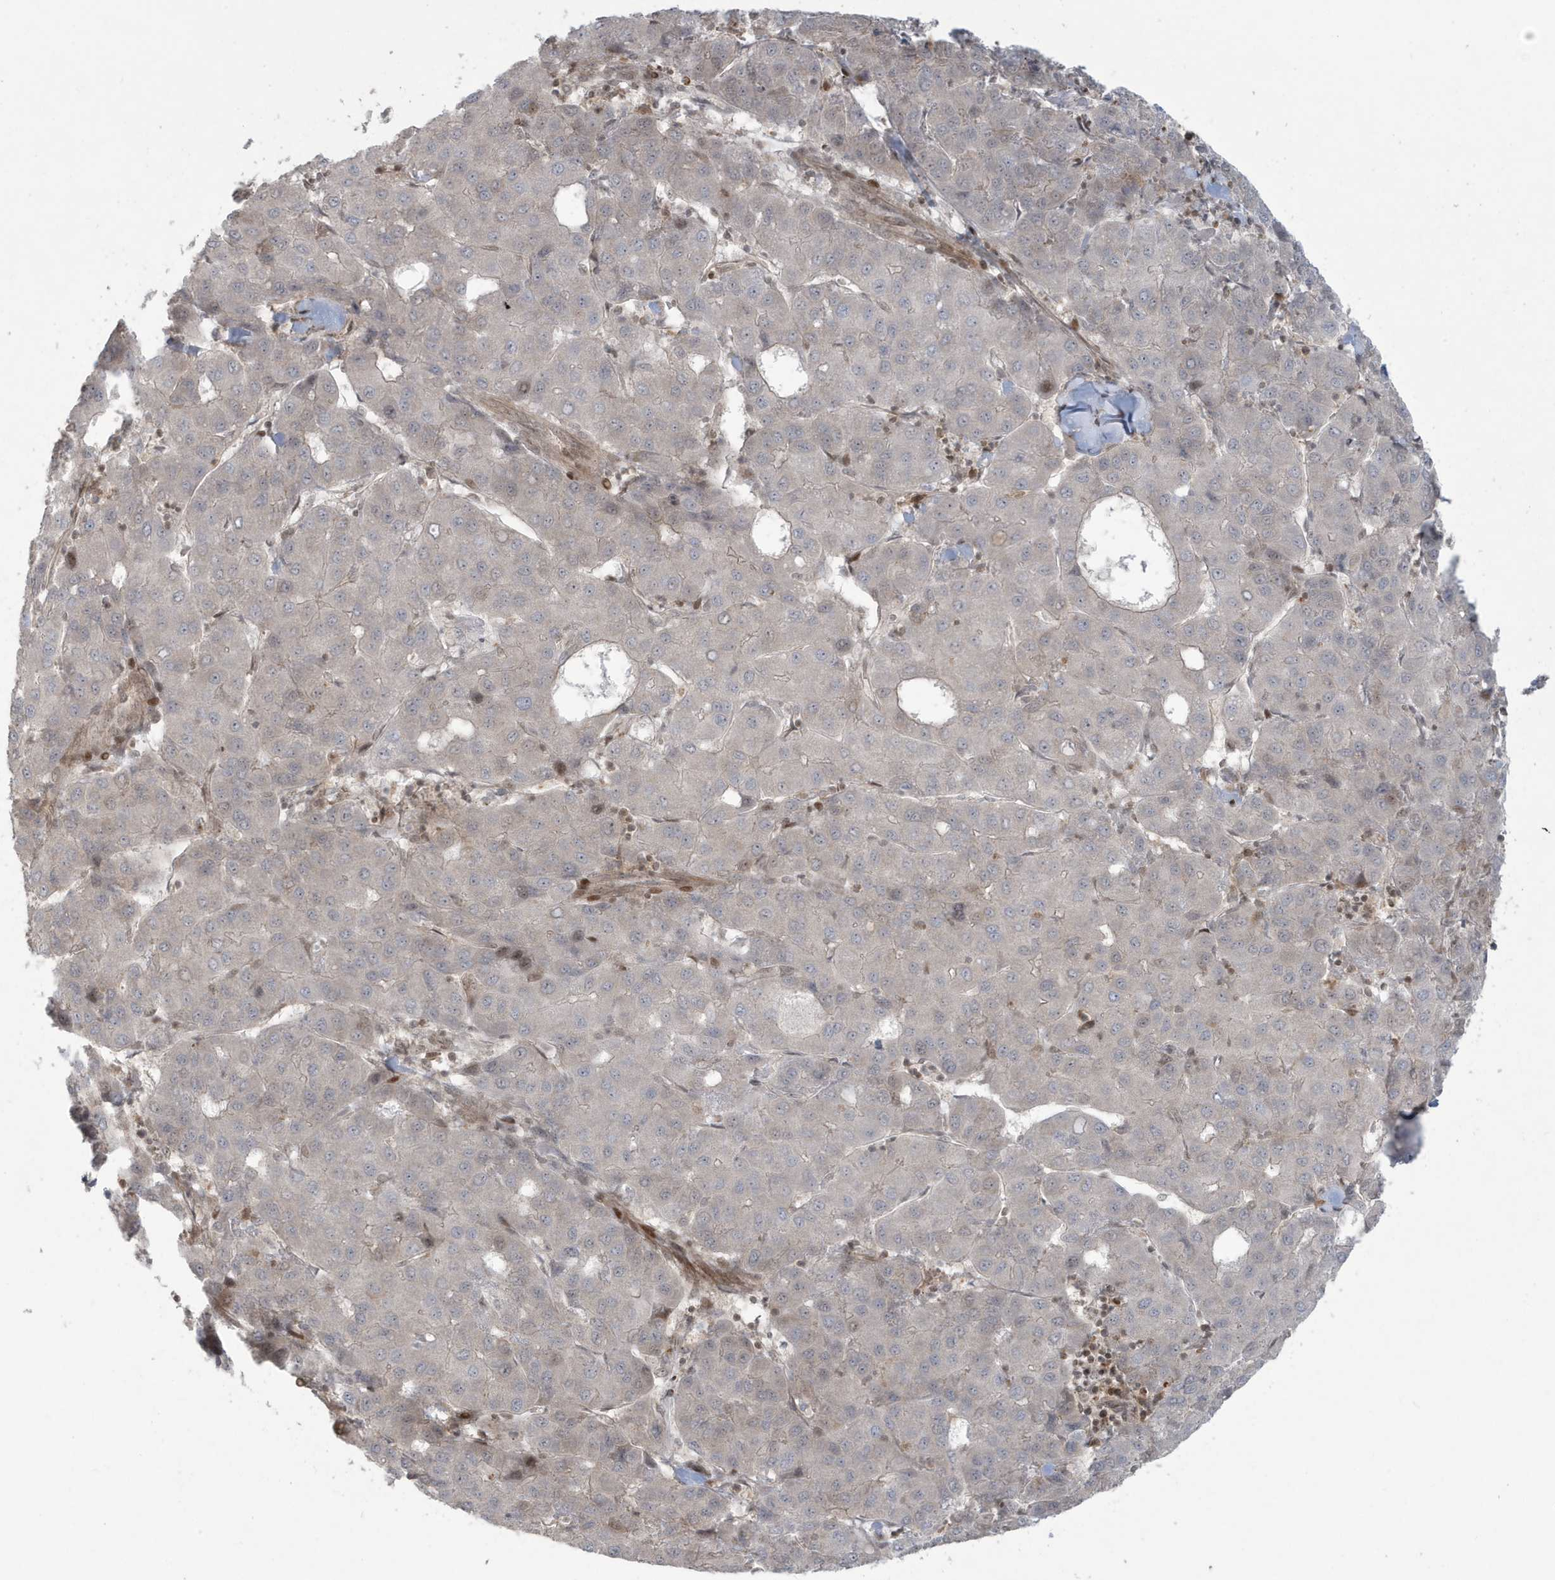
{"staining": {"intensity": "weak", "quantity": "<25%", "location": "cytoplasmic/membranous"}, "tissue": "liver cancer", "cell_type": "Tumor cells", "image_type": "cancer", "snomed": [{"axis": "morphology", "description": "Carcinoma, Hepatocellular, NOS"}, {"axis": "topography", "description": "Liver"}], "caption": "Immunohistochemistry (IHC) histopathology image of hepatocellular carcinoma (liver) stained for a protein (brown), which displays no positivity in tumor cells.", "gene": "C1orf52", "patient": {"sex": "male", "age": 65}}